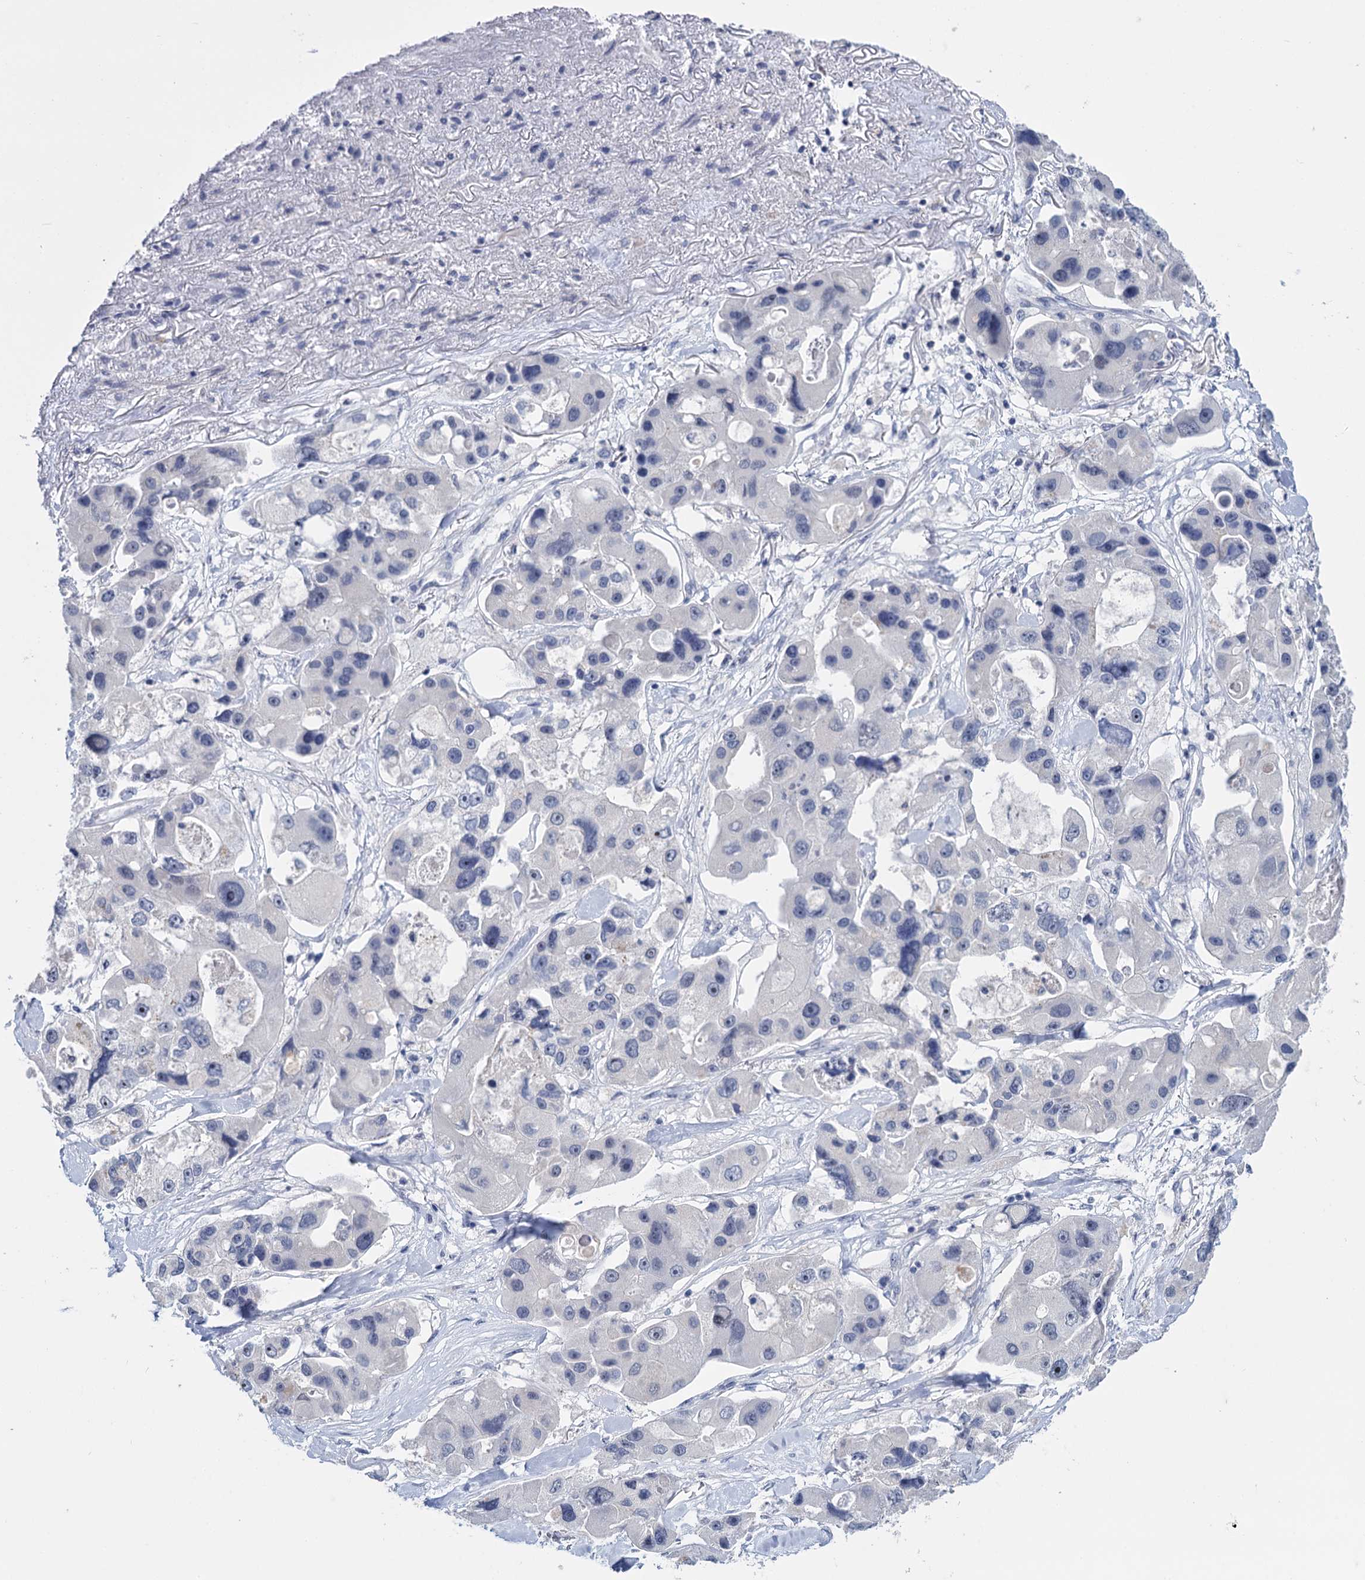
{"staining": {"intensity": "negative", "quantity": "none", "location": "none"}, "tissue": "lung cancer", "cell_type": "Tumor cells", "image_type": "cancer", "snomed": [{"axis": "morphology", "description": "Adenocarcinoma, NOS"}, {"axis": "topography", "description": "Lung"}], "caption": "A micrograph of lung cancer stained for a protein displays no brown staining in tumor cells.", "gene": "SFN", "patient": {"sex": "female", "age": 54}}